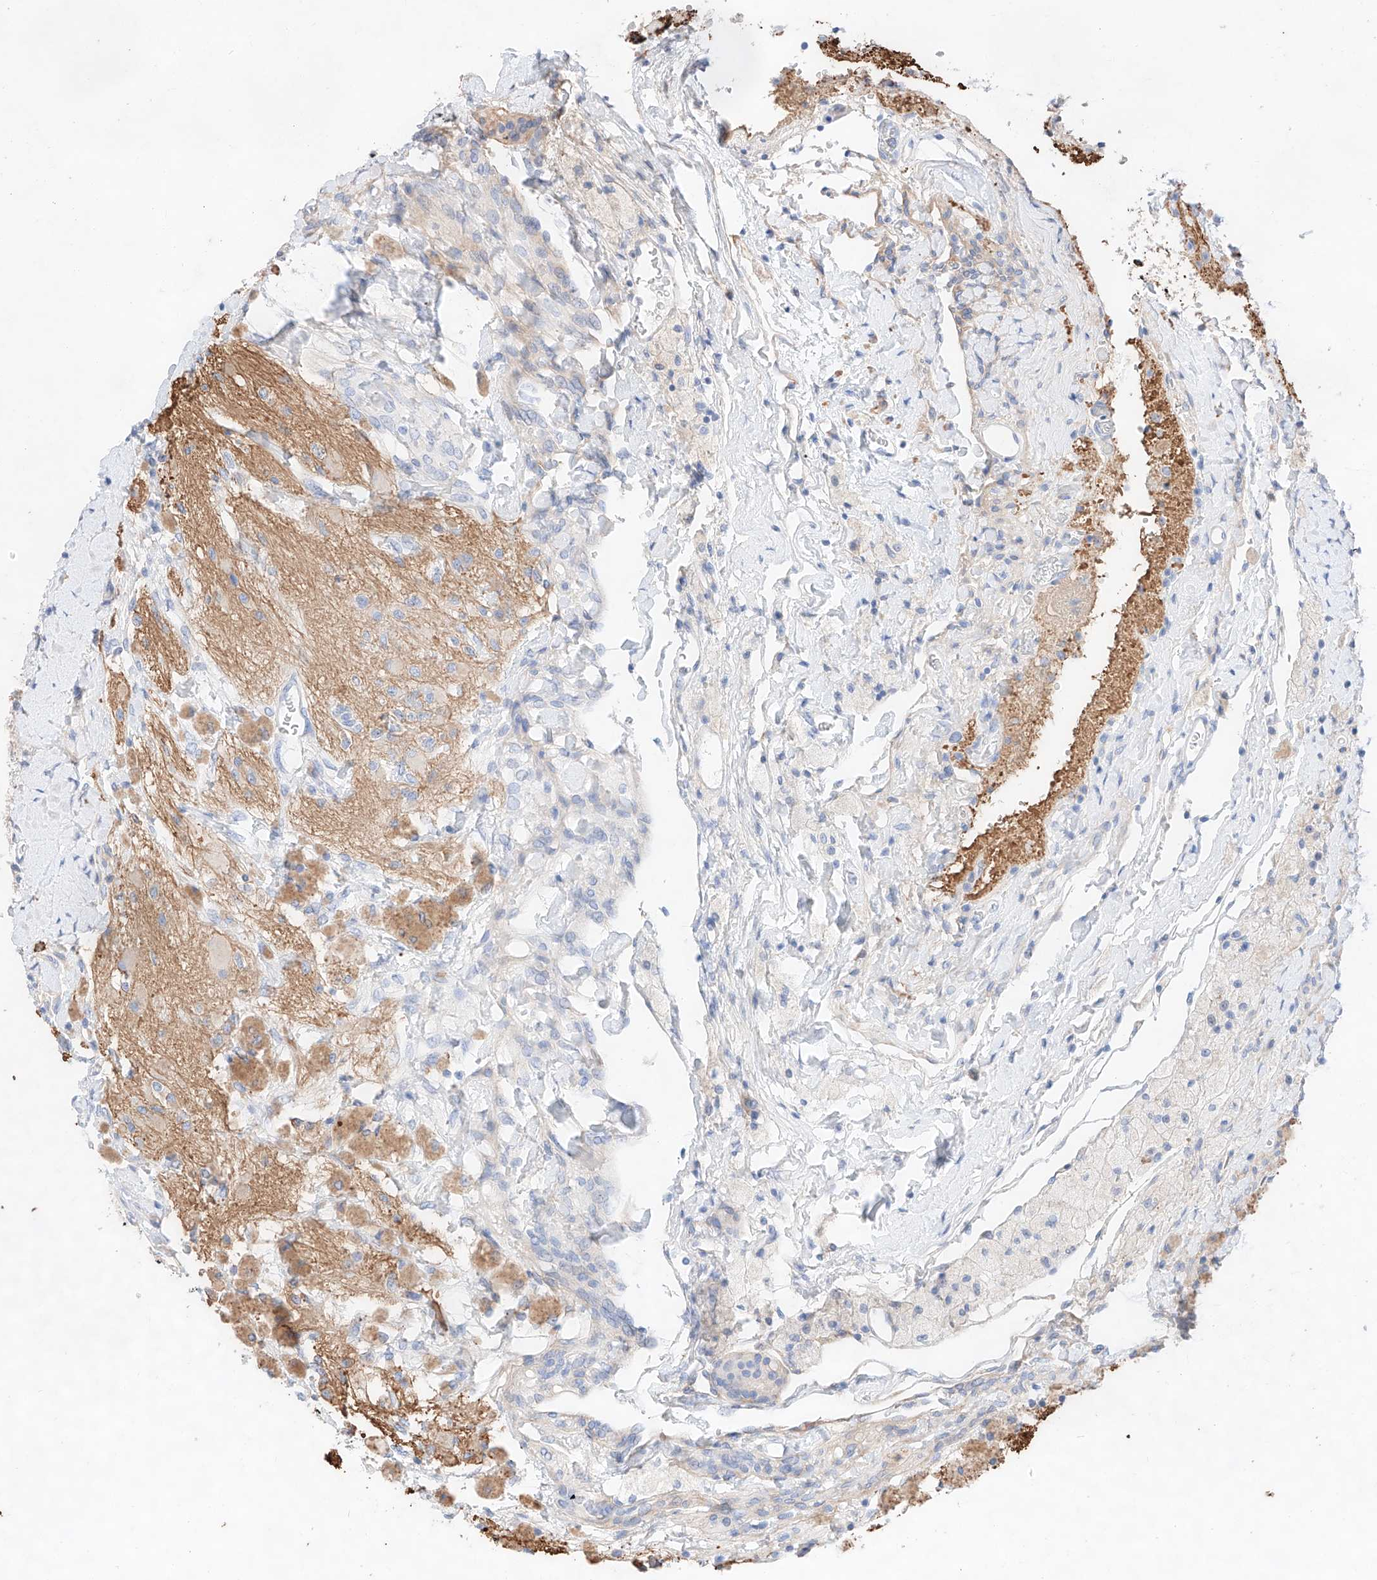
{"staining": {"intensity": "negative", "quantity": "none", "location": "none"}, "tissue": "glioma", "cell_type": "Tumor cells", "image_type": "cancer", "snomed": [{"axis": "morphology", "description": "Glioma, malignant, High grade"}, {"axis": "topography", "description": "Brain"}], "caption": "Human malignant glioma (high-grade) stained for a protein using IHC exhibits no staining in tumor cells.", "gene": "ATP9B", "patient": {"sex": "male", "age": 34}}